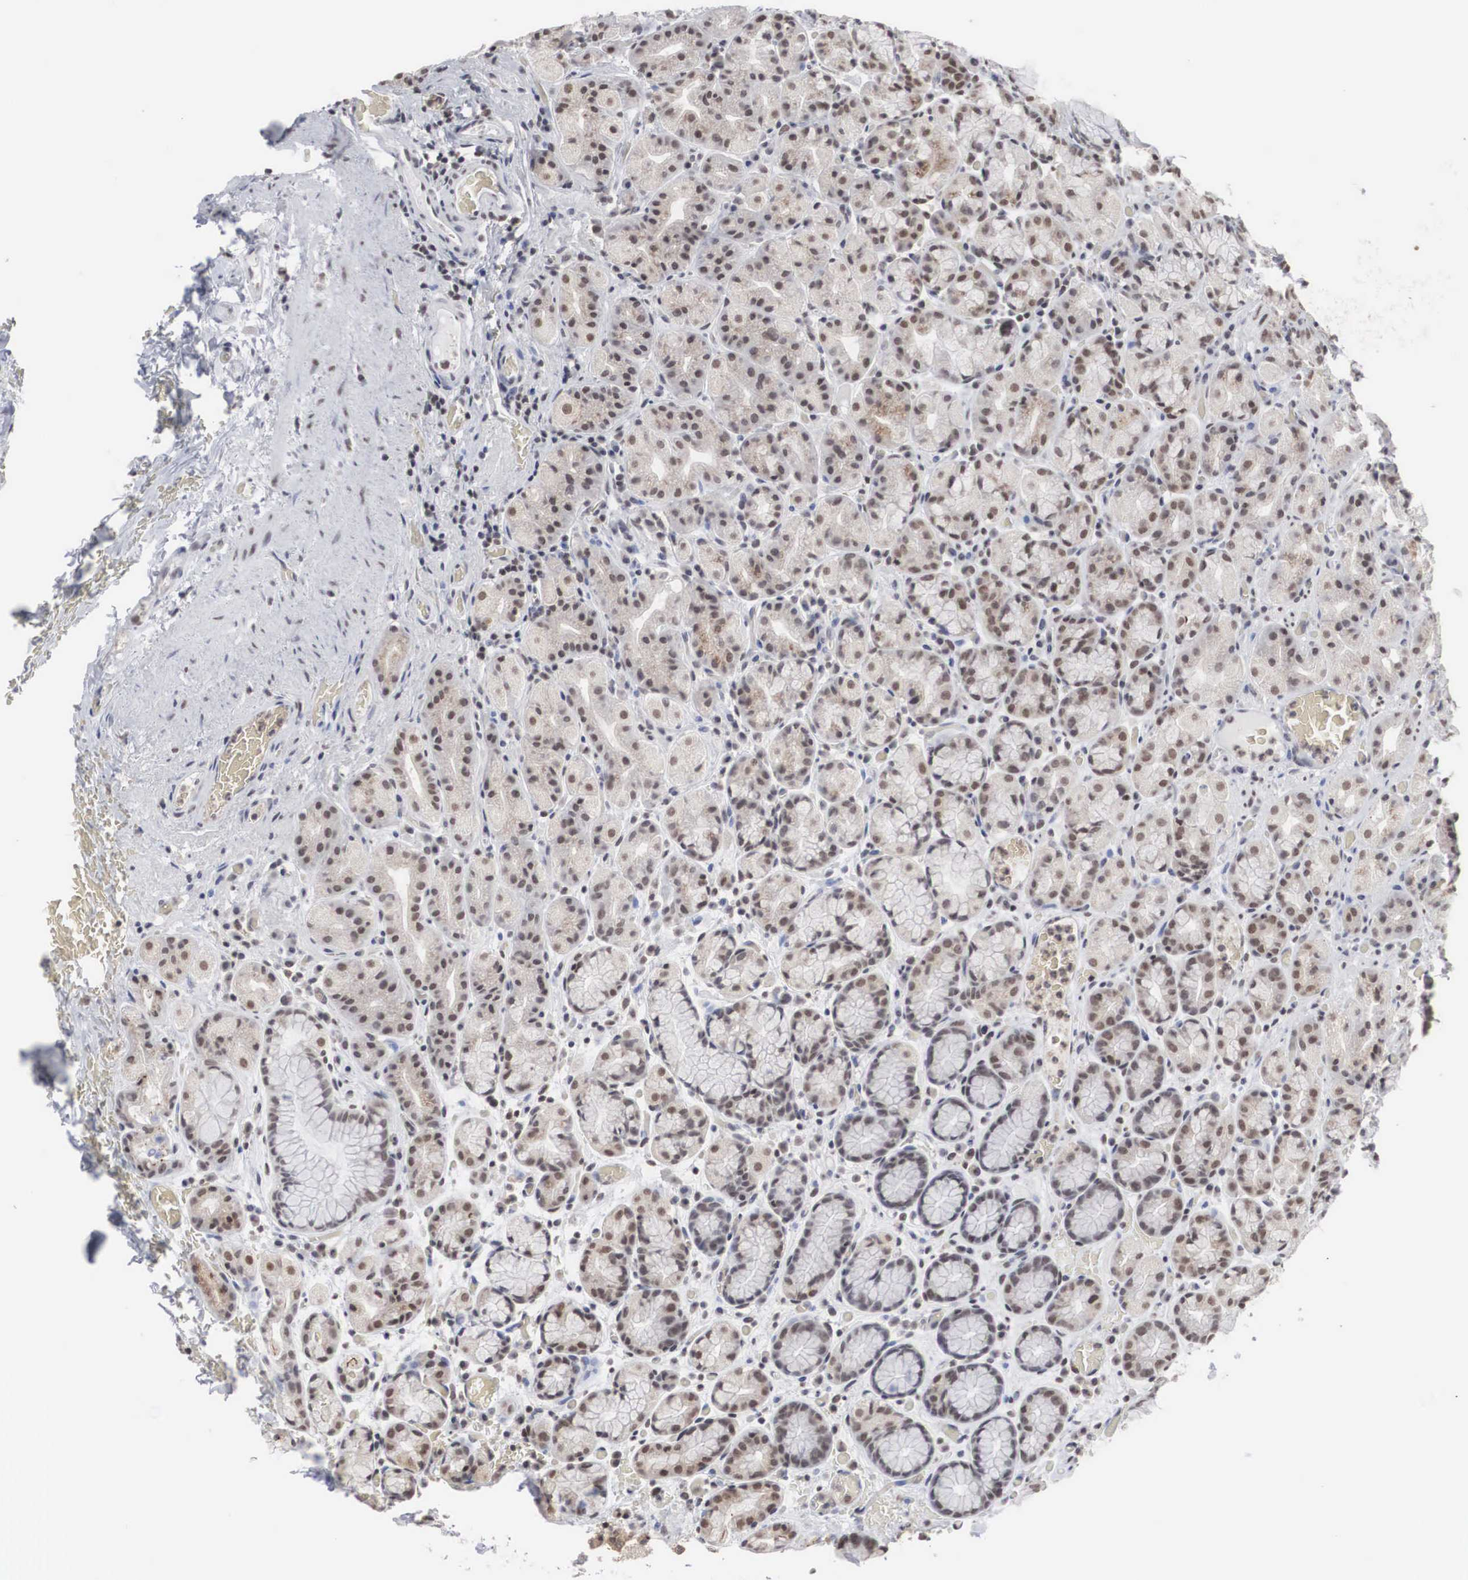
{"staining": {"intensity": "weak", "quantity": "25%-75%", "location": "cytoplasmic/membranous,nuclear"}, "tissue": "stomach", "cell_type": "Glandular cells", "image_type": "normal", "snomed": [{"axis": "morphology", "description": "Normal tissue, NOS"}, {"axis": "topography", "description": "Stomach, lower"}], "caption": "Immunohistochemistry (DAB (3,3'-diaminobenzidine)) staining of benign human stomach reveals weak cytoplasmic/membranous,nuclear protein positivity in about 25%-75% of glandular cells. (DAB IHC, brown staining for protein, blue staining for nuclei).", "gene": "AUTS2", "patient": {"sex": "male", "age": 58}}